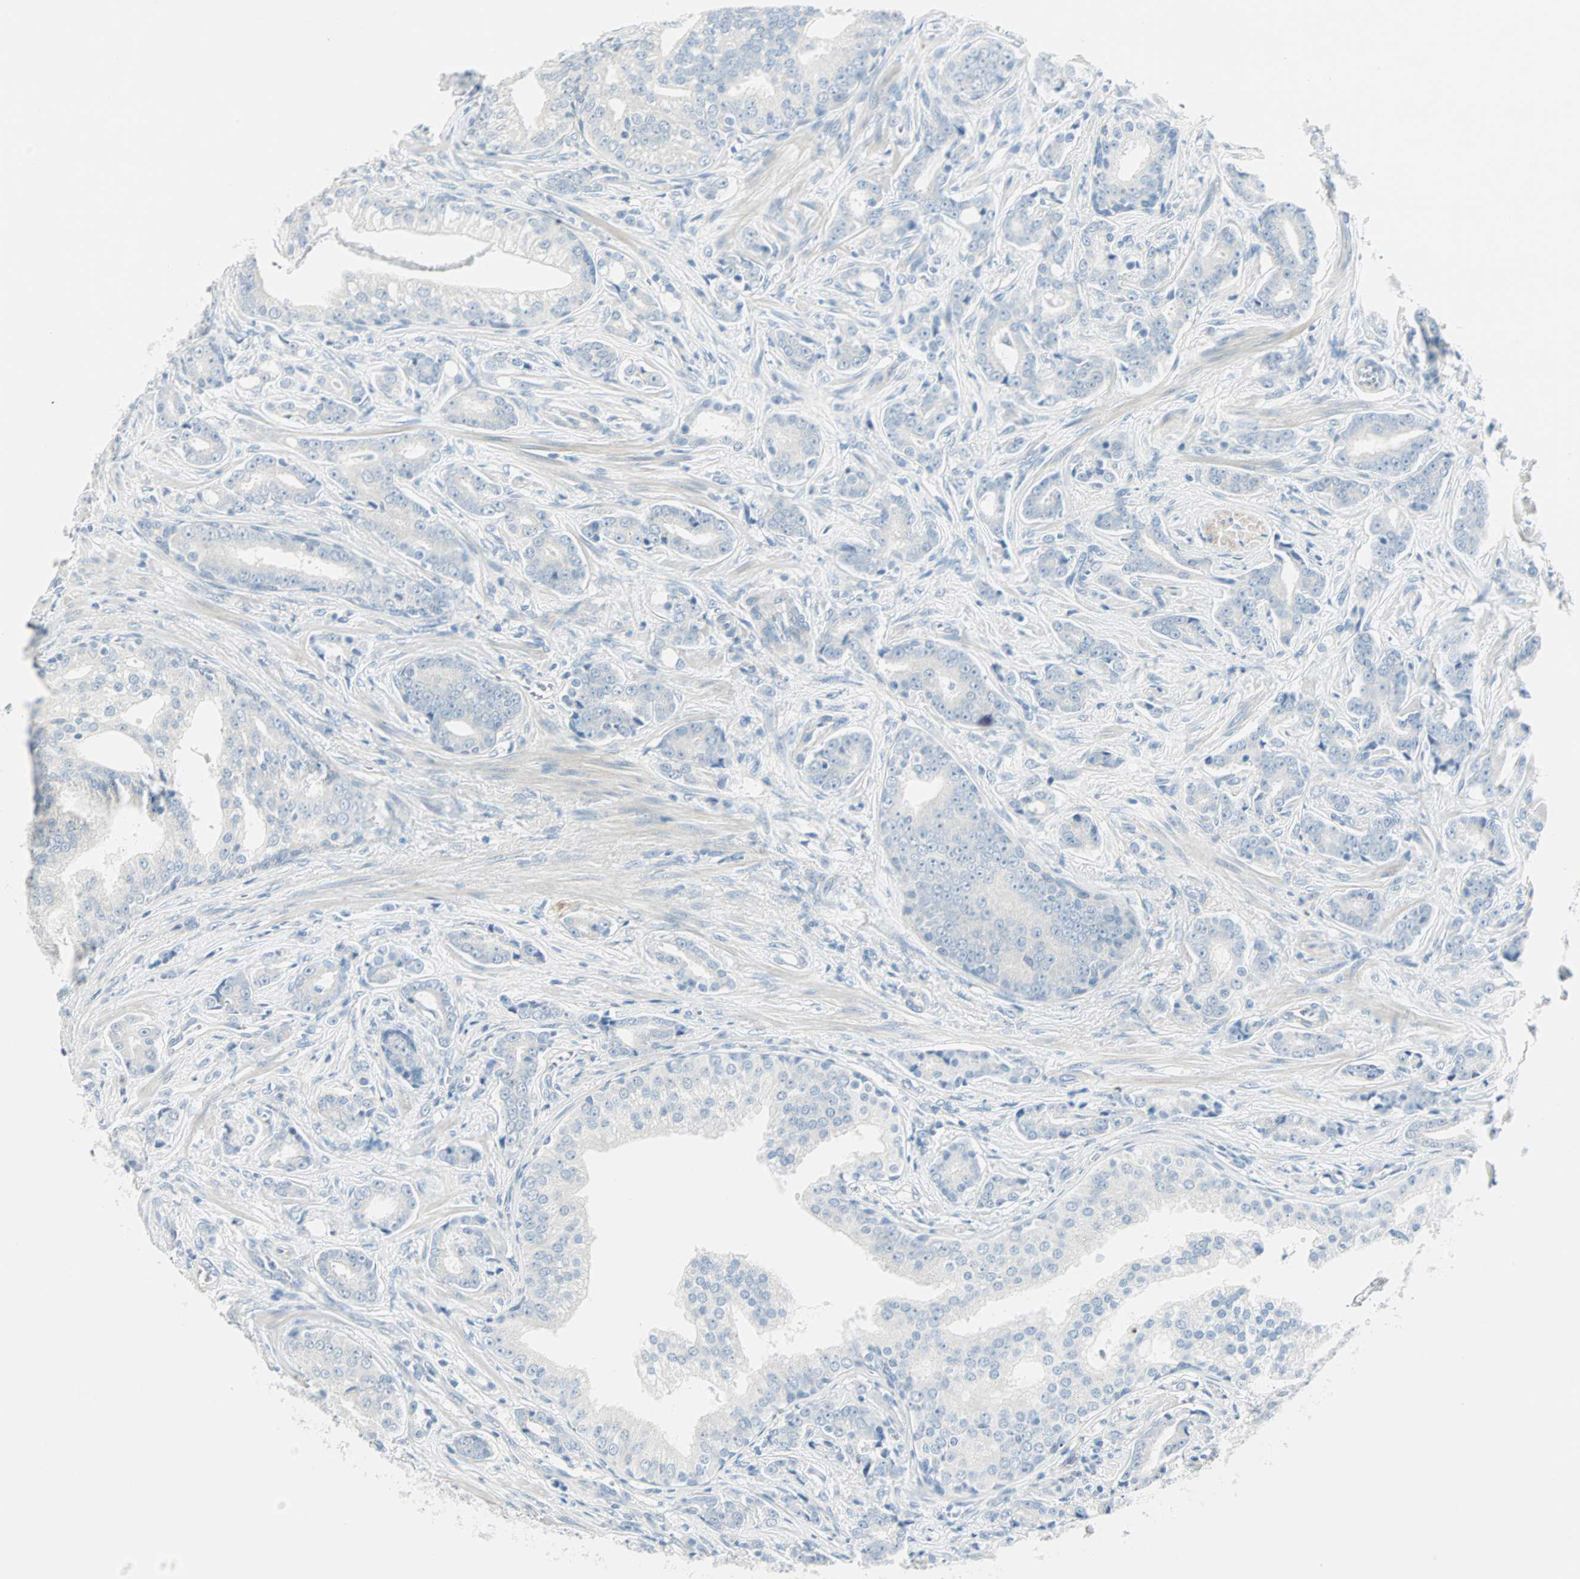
{"staining": {"intensity": "negative", "quantity": "none", "location": "none"}, "tissue": "prostate cancer", "cell_type": "Tumor cells", "image_type": "cancer", "snomed": [{"axis": "morphology", "description": "Adenocarcinoma, Low grade"}, {"axis": "topography", "description": "Prostate"}], "caption": "Immunohistochemistry micrograph of human adenocarcinoma (low-grade) (prostate) stained for a protein (brown), which reveals no staining in tumor cells.", "gene": "SULT1C2", "patient": {"sex": "male", "age": 58}}